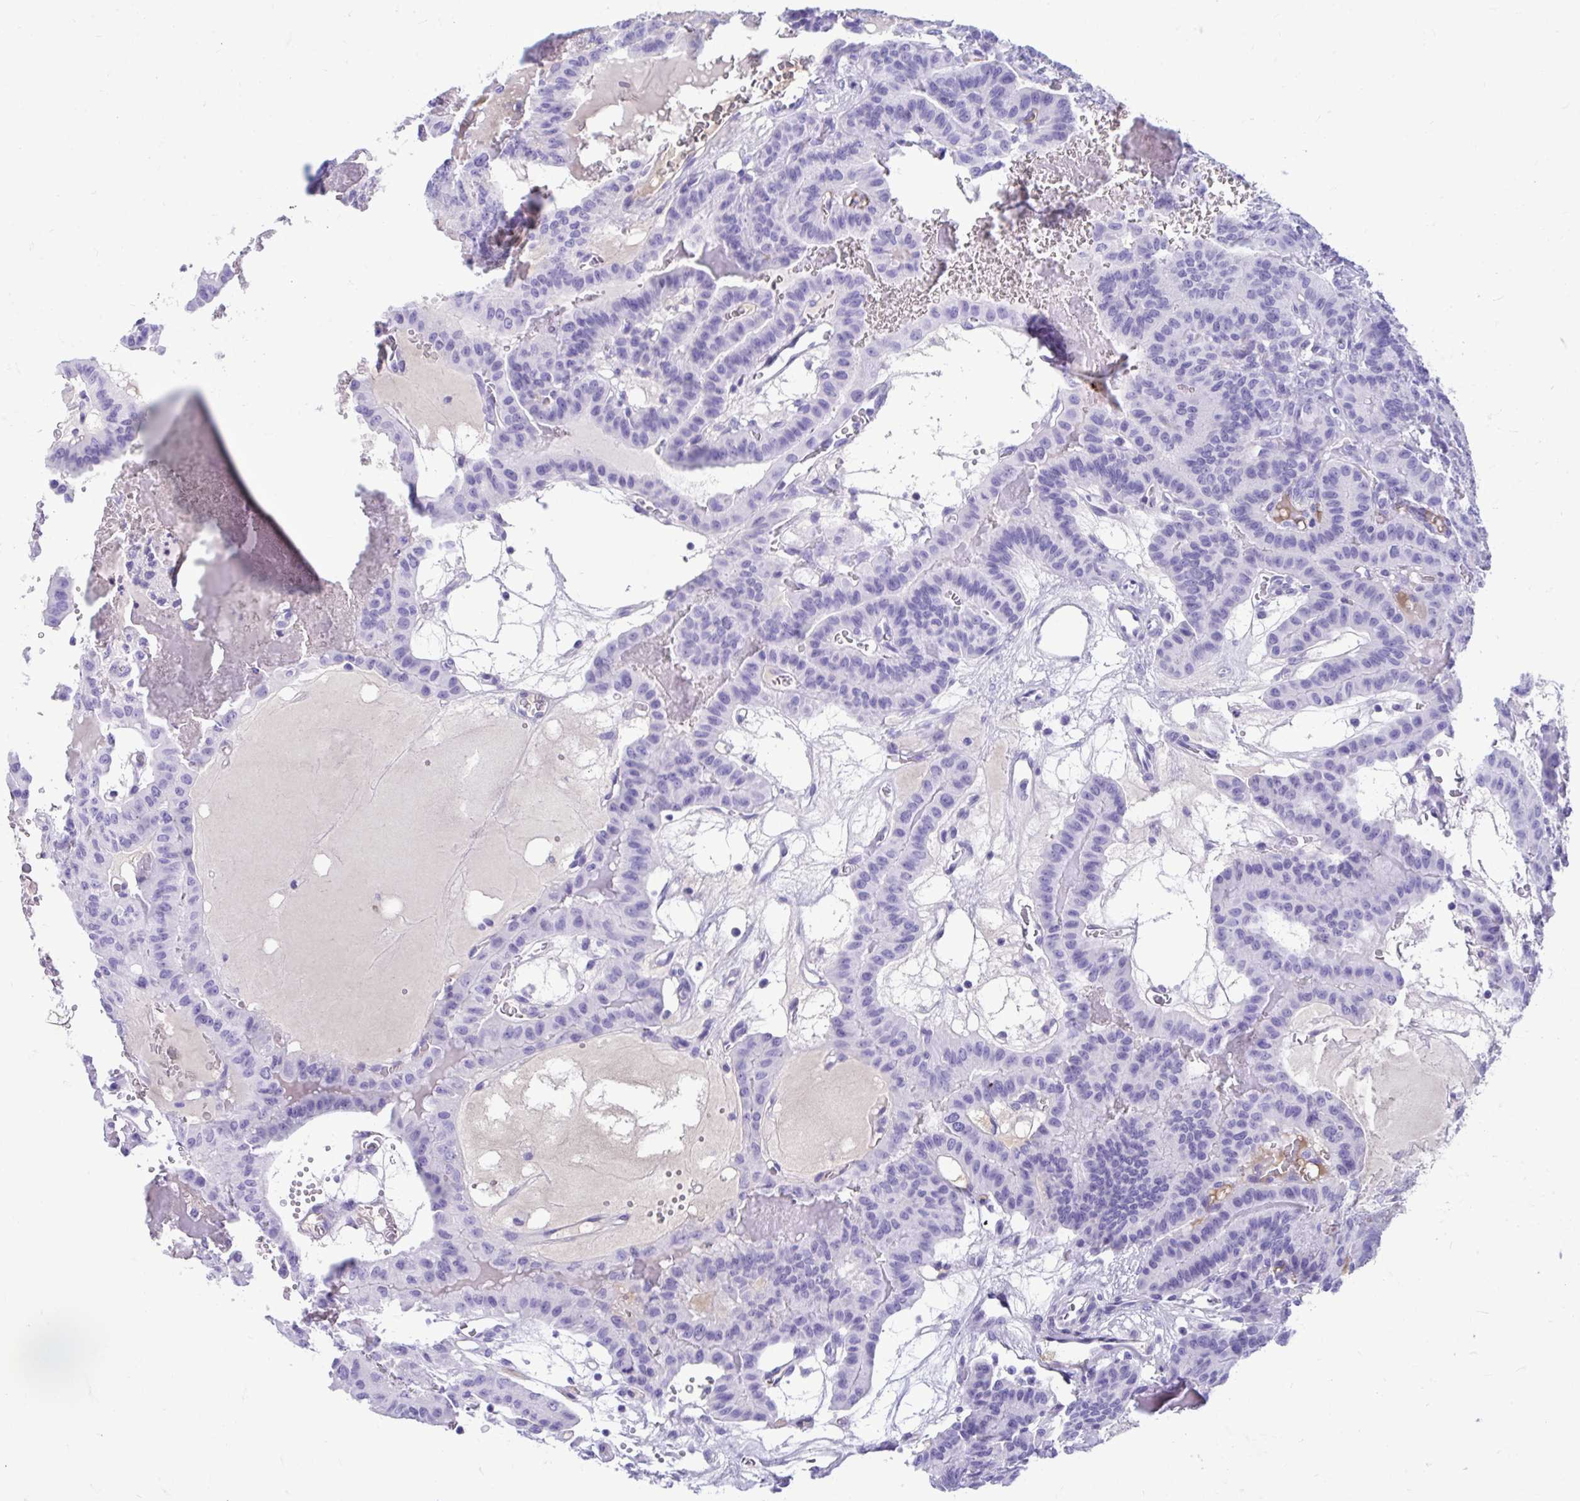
{"staining": {"intensity": "negative", "quantity": "none", "location": "none"}, "tissue": "thyroid cancer", "cell_type": "Tumor cells", "image_type": "cancer", "snomed": [{"axis": "morphology", "description": "Papillary adenocarcinoma, NOS"}, {"axis": "topography", "description": "Thyroid gland"}], "caption": "This is an IHC photomicrograph of human thyroid cancer. There is no staining in tumor cells.", "gene": "SMIM9", "patient": {"sex": "male", "age": 87}}